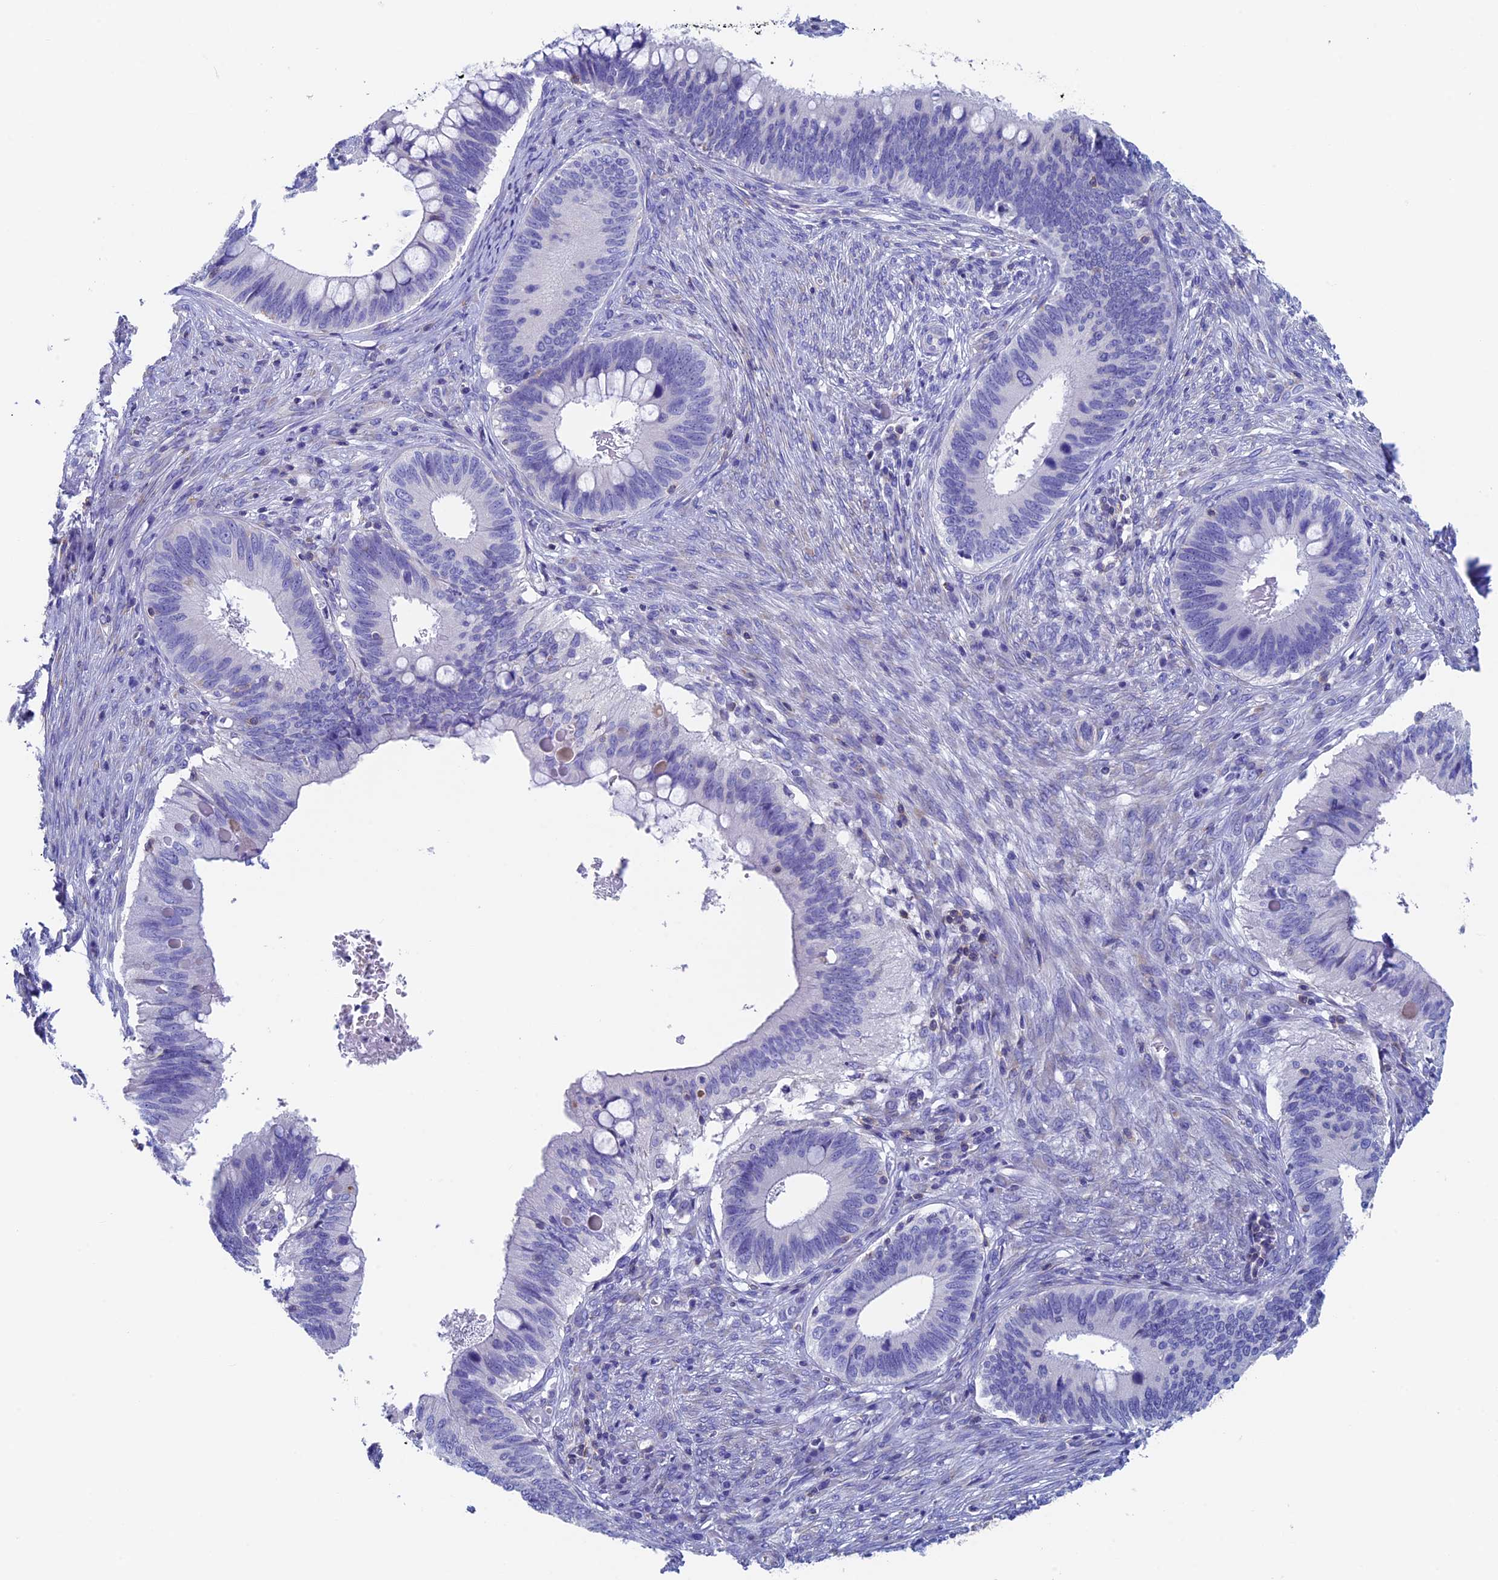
{"staining": {"intensity": "negative", "quantity": "none", "location": "none"}, "tissue": "cervical cancer", "cell_type": "Tumor cells", "image_type": "cancer", "snomed": [{"axis": "morphology", "description": "Adenocarcinoma, NOS"}, {"axis": "topography", "description": "Cervix"}], "caption": "An image of human cervical cancer is negative for staining in tumor cells.", "gene": "SEPTIN1", "patient": {"sex": "female", "age": 42}}